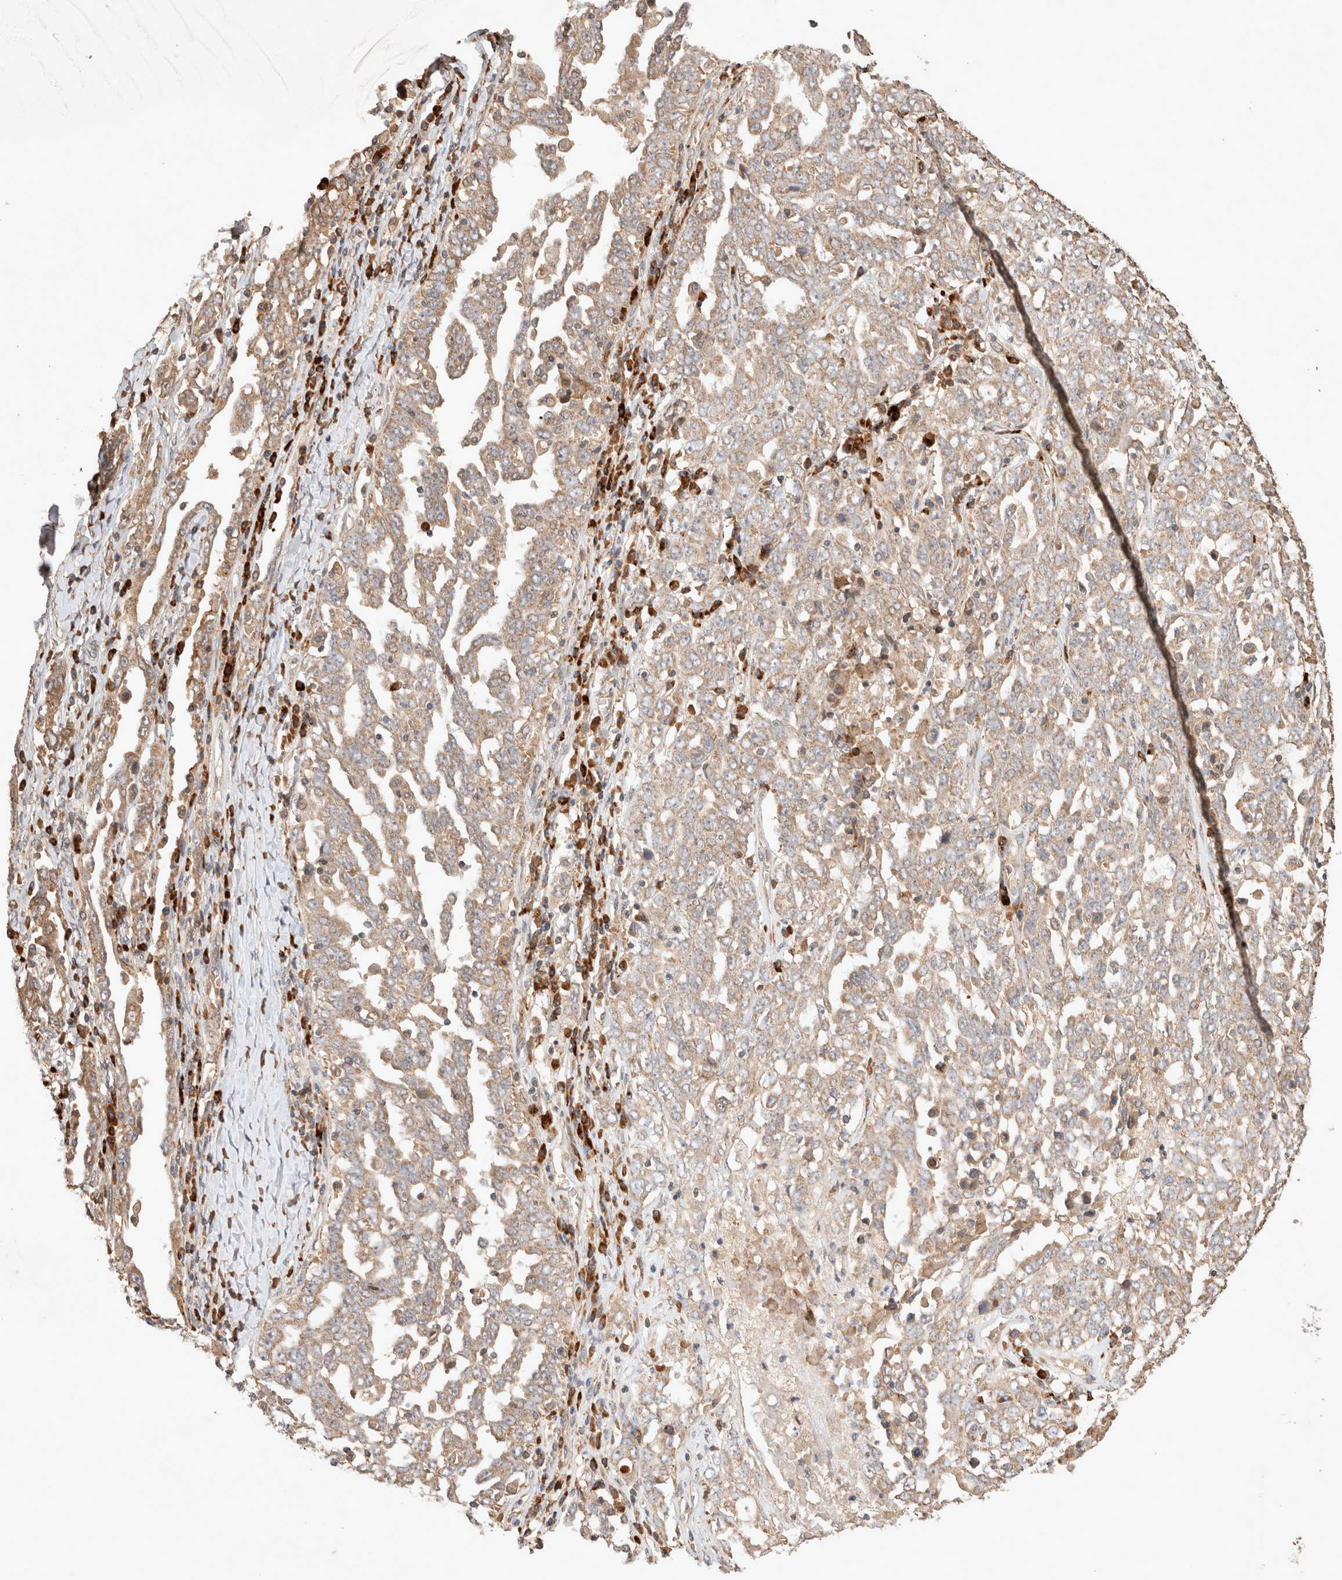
{"staining": {"intensity": "weak", "quantity": ">75%", "location": "cytoplasmic/membranous"}, "tissue": "ovarian cancer", "cell_type": "Tumor cells", "image_type": "cancer", "snomed": [{"axis": "morphology", "description": "Carcinoma, endometroid"}, {"axis": "topography", "description": "Ovary"}], "caption": "The image reveals staining of endometroid carcinoma (ovarian), revealing weak cytoplasmic/membranous protein expression (brown color) within tumor cells.", "gene": "HROB", "patient": {"sex": "female", "age": 62}}